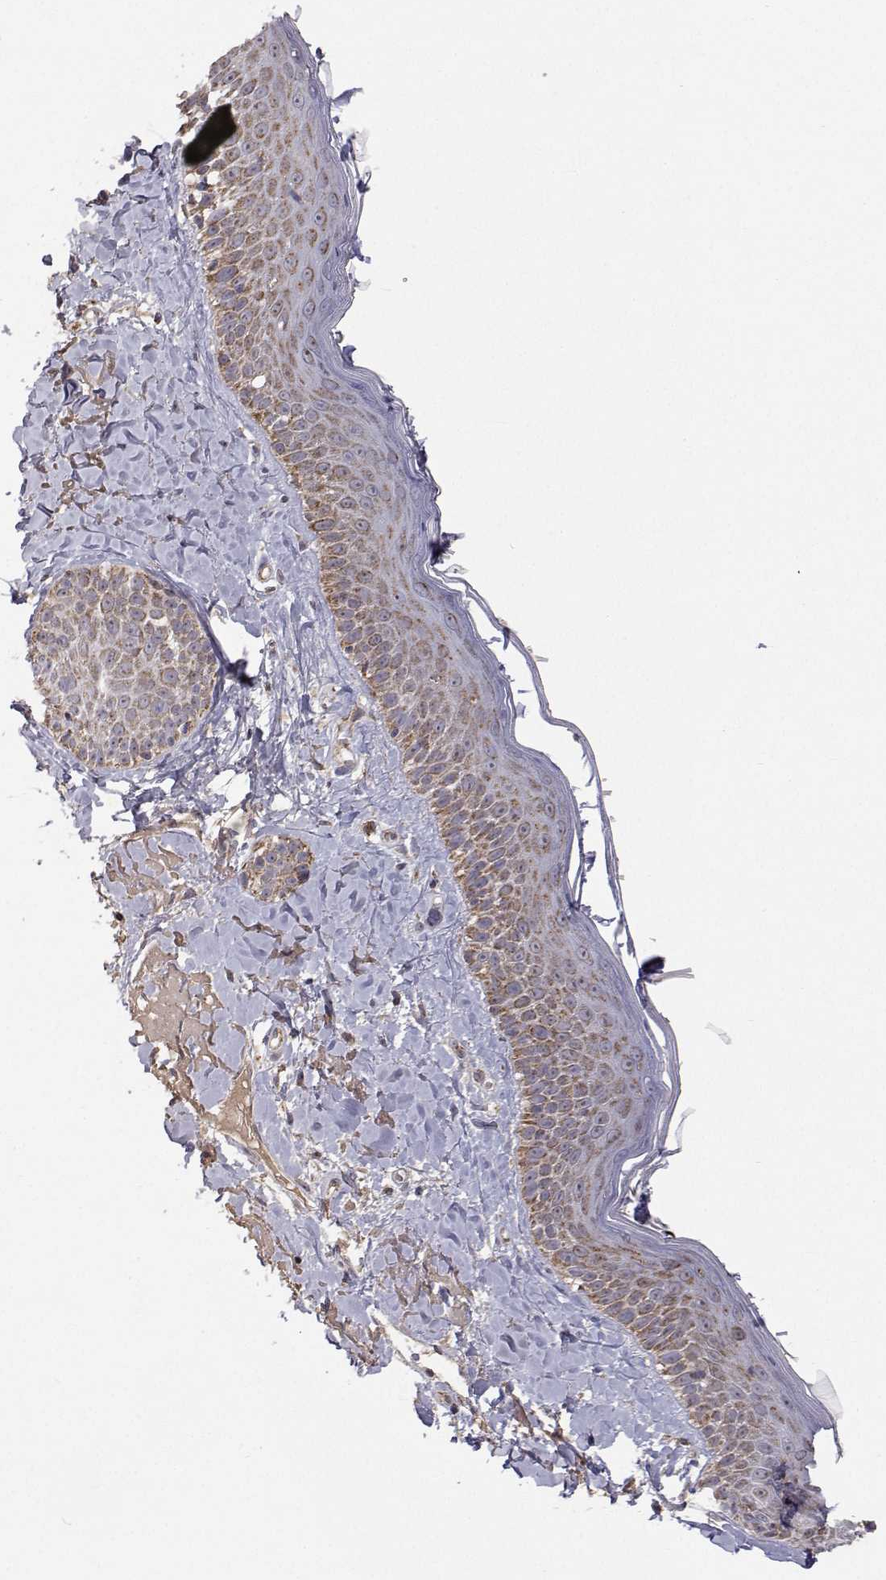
{"staining": {"intensity": "weak", "quantity": "25%-75%", "location": "cytoplasmic/membranous"}, "tissue": "skin", "cell_type": "Fibroblasts", "image_type": "normal", "snomed": [{"axis": "morphology", "description": "Normal tissue, NOS"}, {"axis": "topography", "description": "Skin"}], "caption": "Protein expression analysis of normal human skin reveals weak cytoplasmic/membranous staining in approximately 25%-75% of fibroblasts. (brown staining indicates protein expression, while blue staining denotes nuclei).", "gene": "MRPL3", "patient": {"sex": "male", "age": 73}}